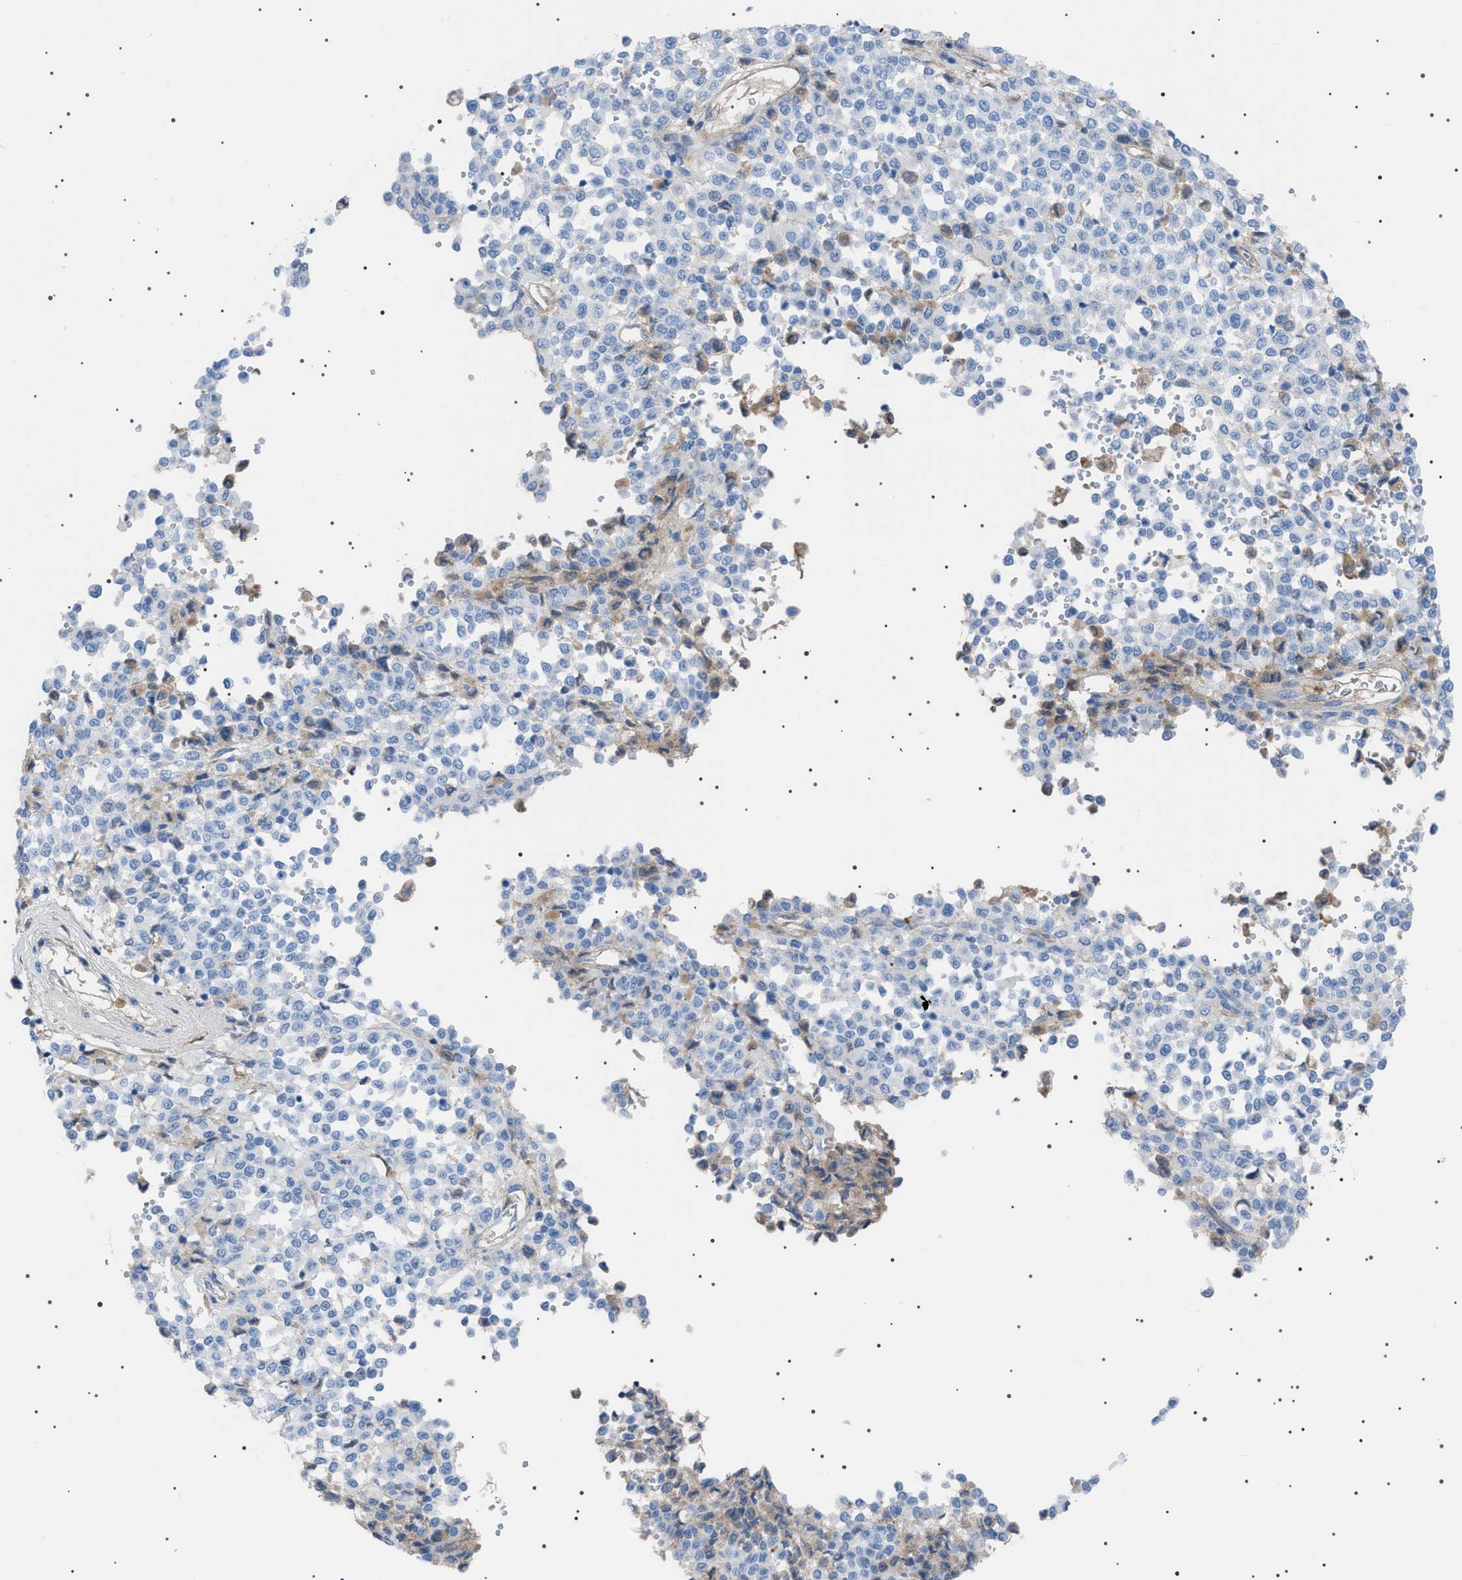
{"staining": {"intensity": "moderate", "quantity": "<25%", "location": "cytoplasmic/membranous"}, "tissue": "melanoma", "cell_type": "Tumor cells", "image_type": "cancer", "snomed": [{"axis": "morphology", "description": "Malignant melanoma, Metastatic site"}, {"axis": "topography", "description": "Pancreas"}], "caption": "Immunohistochemistry image of malignant melanoma (metastatic site) stained for a protein (brown), which reveals low levels of moderate cytoplasmic/membranous expression in about <25% of tumor cells.", "gene": "LPA", "patient": {"sex": "female", "age": 30}}